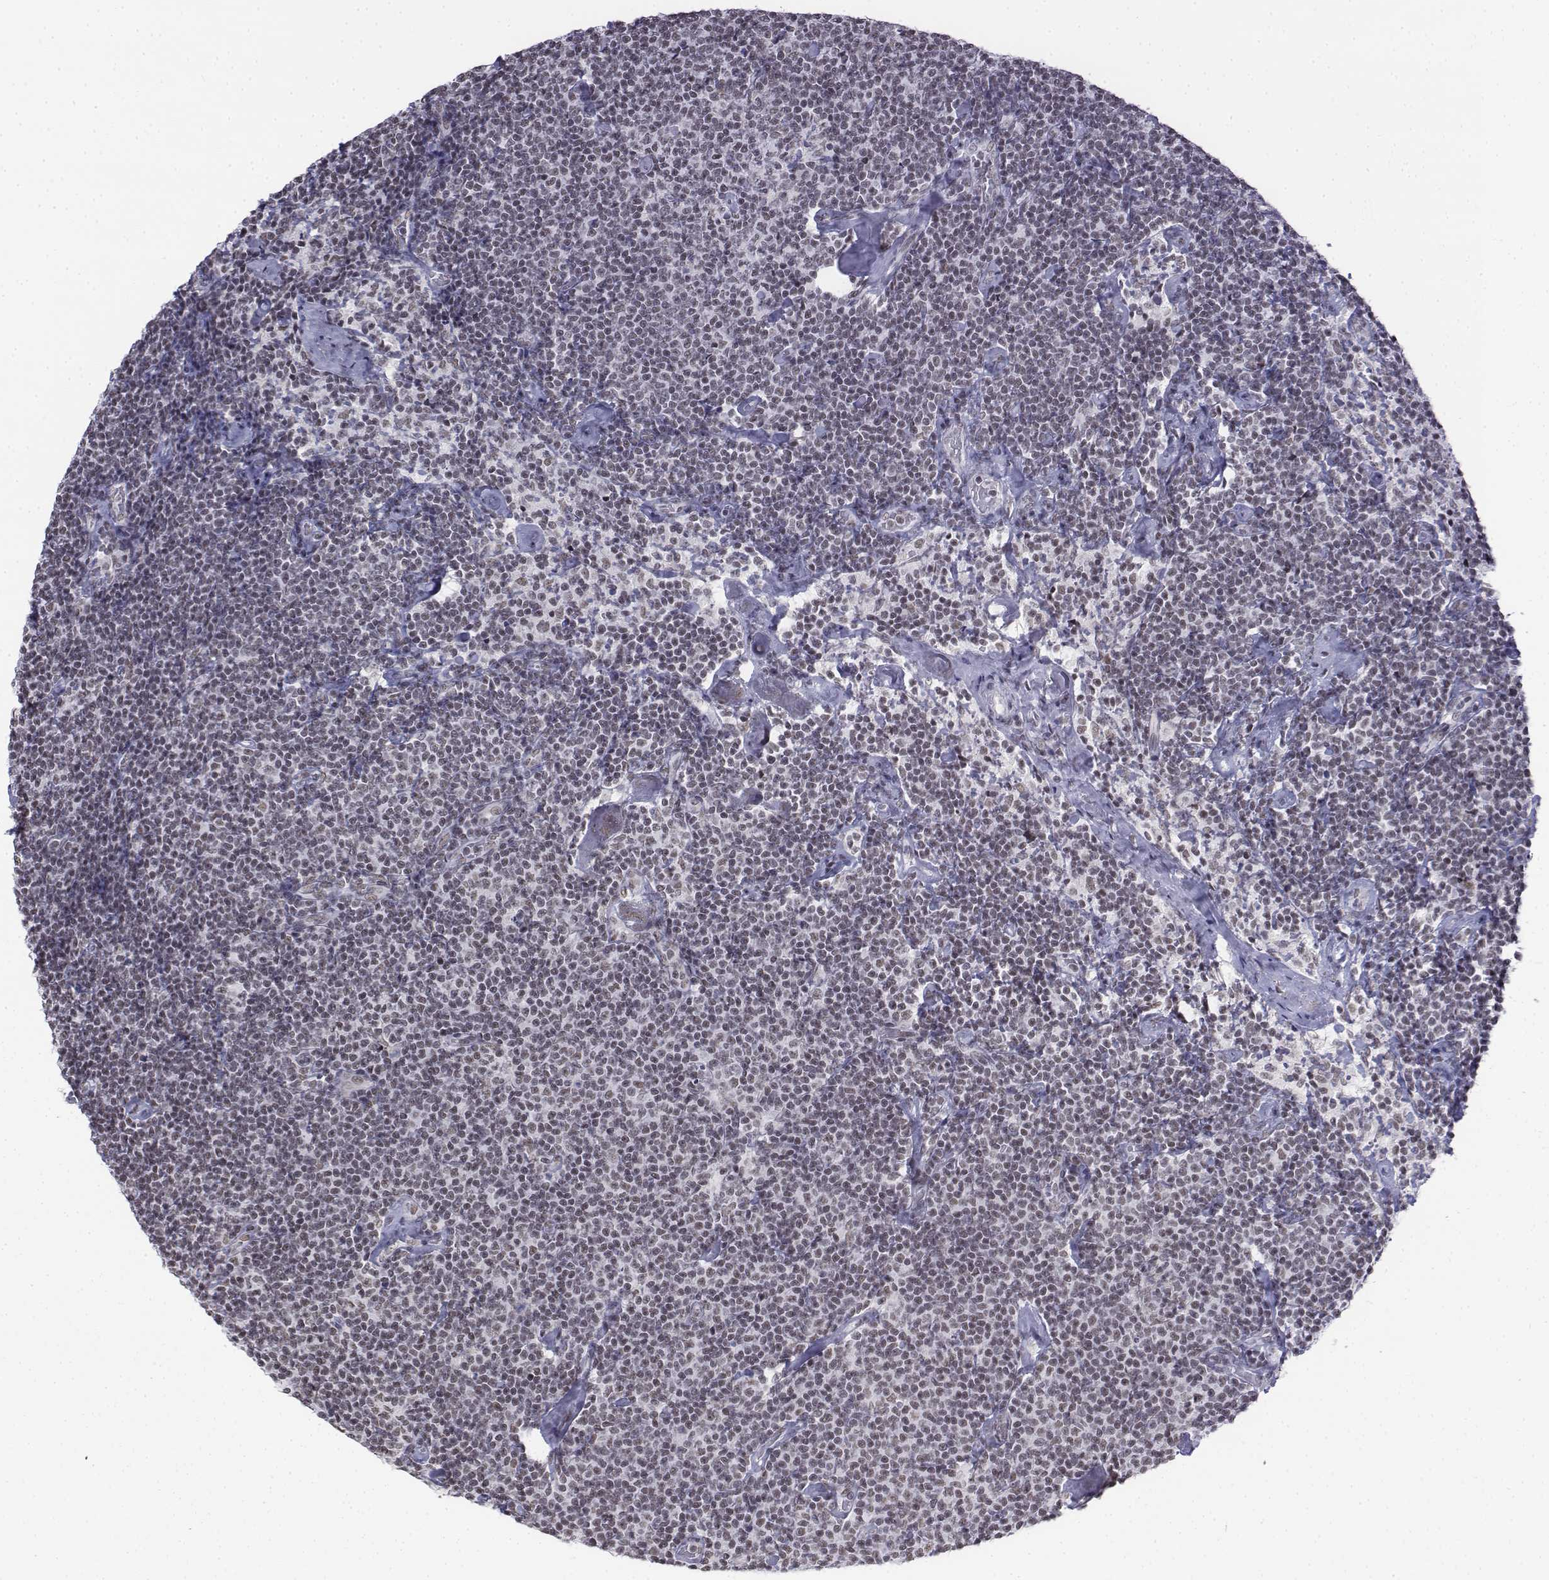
{"staining": {"intensity": "weak", "quantity": ">75%", "location": "nuclear"}, "tissue": "lymphoma", "cell_type": "Tumor cells", "image_type": "cancer", "snomed": [{"axis": "morphology", "description": "Malignant lymphoma, non-Hodgkin's type, Low grade"}, {"axis": "topography", "description": "Lymph node"}], "caption": "IHC staining of lymphoma, which shows low levels of weak nuclear staining in approximately >75% of tumor cells indicating weak nuclear protein expression. The staining was performed using DAB (brown) for protein detection and nuclei were counterstained in hematoxylin (blue).", "gene": "SETD1A", "patient": {"sex": "male", "age": 81}}